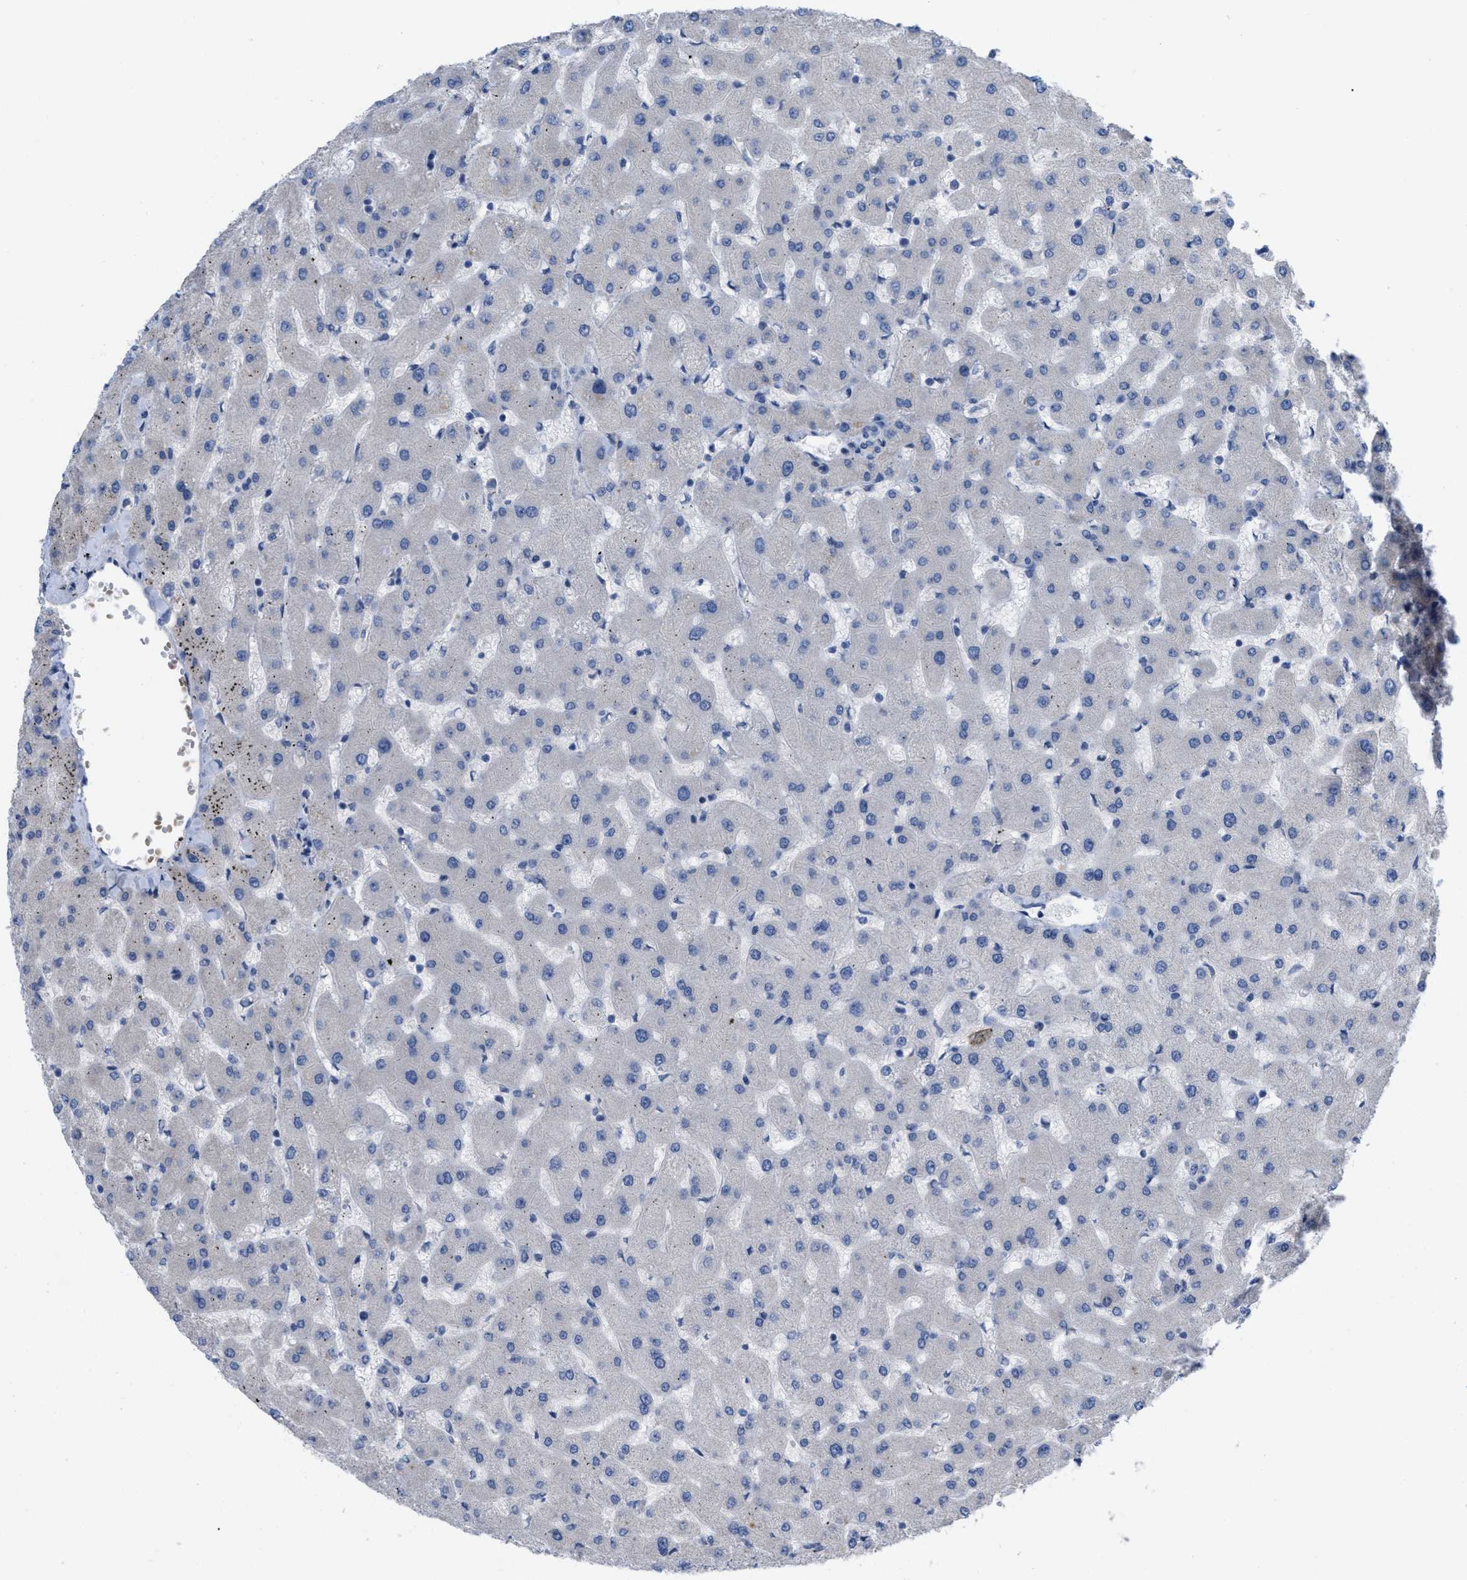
{"staining": {"intensity": "negative", "quantity": "none", "location": "none"}, "tissue": "liver", "cell_type": "Cholangiocytes", "image_type": "normal", "snomed": [{"axis": "morphology", "description": "Normal tissue, NOS"}, {"axis": "topography", "description": "Liver"}], "caption": "Immunohistochemistry histopathology image of unremarkable human liver stained for a protein (brown), which reveals no positivity in cholangiocytes. Nuclei are stained in blue.", "gene": "NDEL1", "patient": {"sex": "female", "age": 63}}